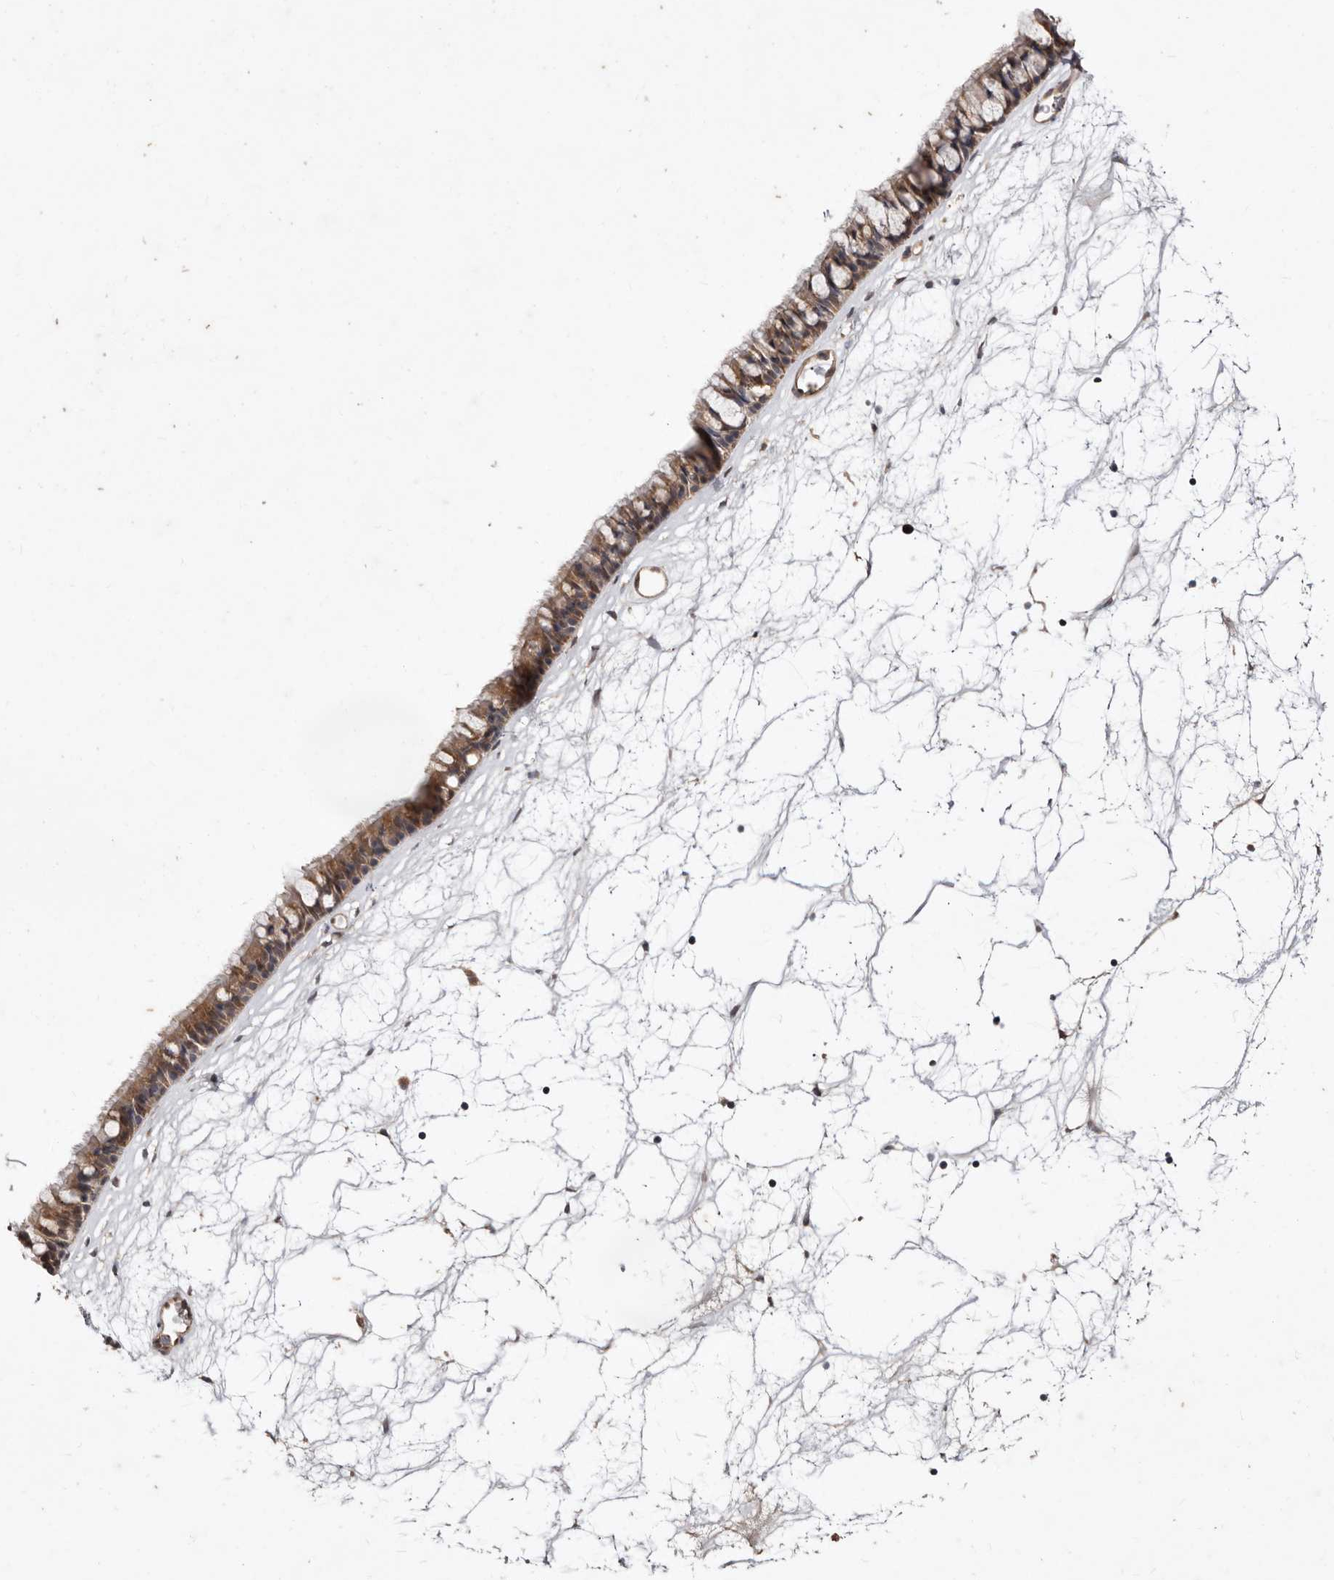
{"staining": {"intensity": "moderate", "quantity": ">75%", "location": "cytoplasmic/membranous"}, "tissue": "nasopharynx", "cell_type": "Respiratory epithelial cells", "image_type": "normal", "snomed": [{"axis": "morphology", "description": "Normal tissue, NOS"}, {"axis": "topography", "description": "Nasopharynx"}], "caption": "Protein expression analysis of benign nasopharynx displays moderate cytoplasmic/membranous staining in approximately >75% of respiratory epithelial cells. (DAB IHC, brown staining for protein, blue staining for nuclei).", "gene": "RRM2B", "patient": {"sex": "male", "age": 64}}